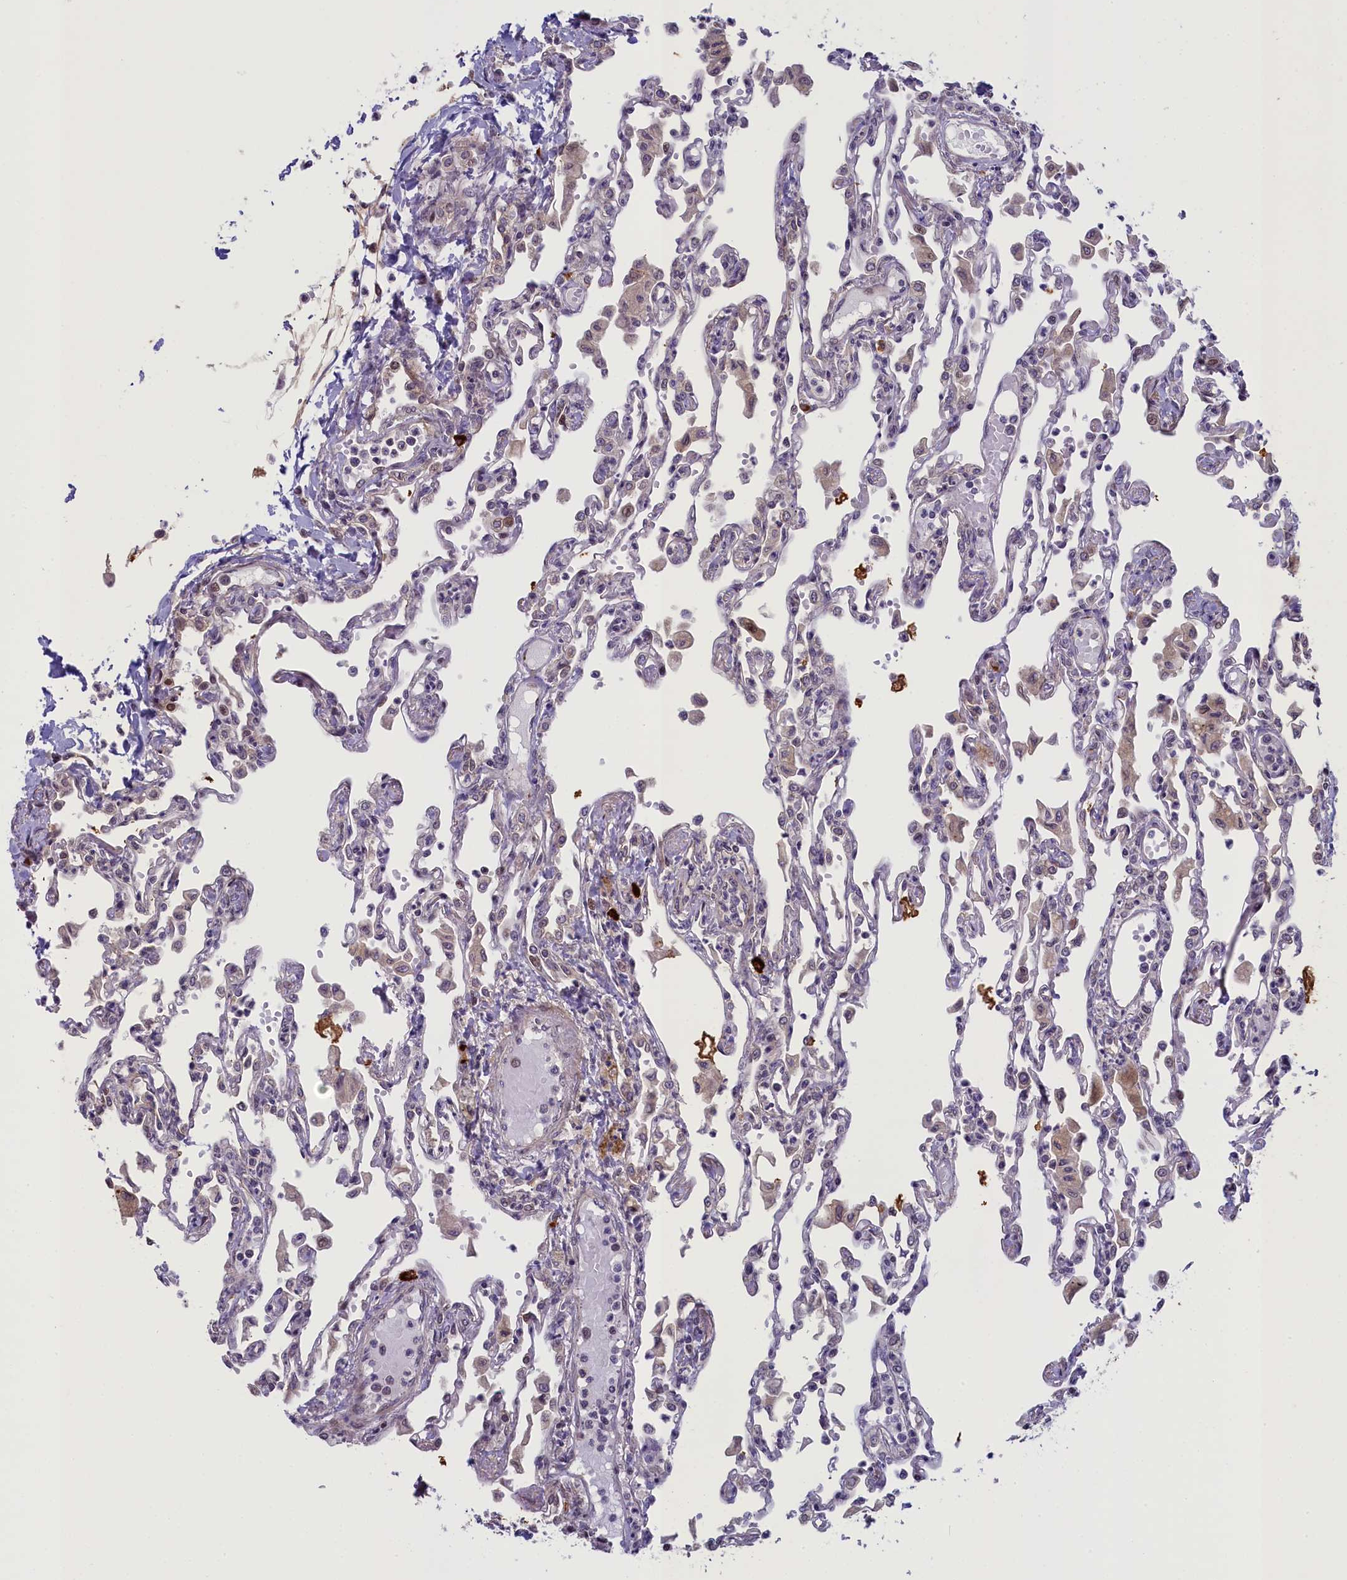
{"staining": {"intensity": "negative", "quantity": "none", "location": "none"}, "tissue": "lung", "cell_type": "Alveolar cells", "image_type": "normal", "snomed": [{"axis": "morphology", "description": "Normal tissue, NOS"}, {"axis": "topography", "description": "Bronchus"}, {"axis": "topography", "description": "Lung"}], "caption": "The IHC histopathology image has no significant positivity in alveolar cells of lung. Nuclei are stained in blue.", "gene": "CCL23", "patient": {"sex": "female", "age": 49}}